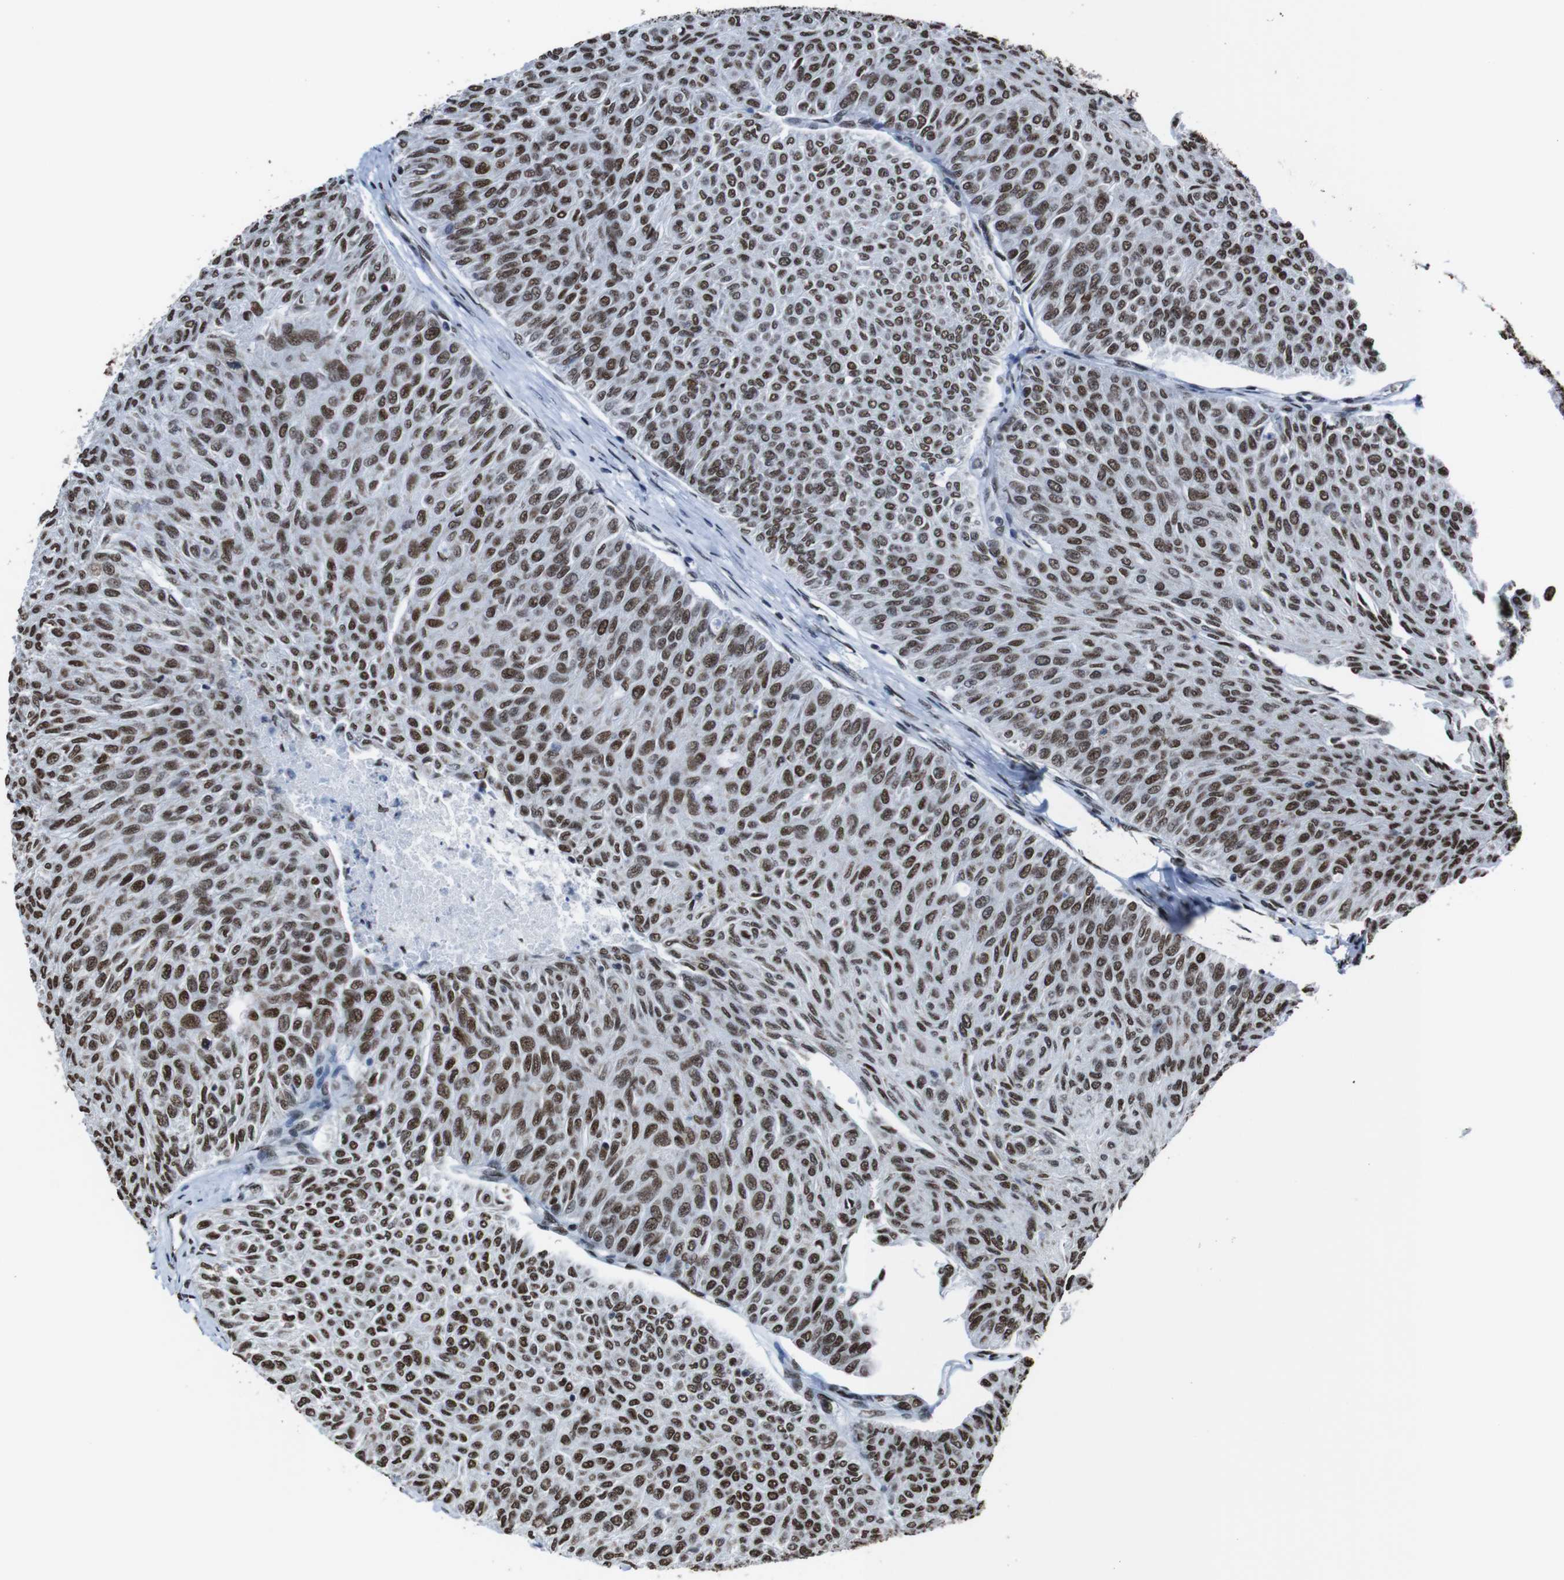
{"staining": {"intensity": "strong", "quantity": ">75%", "location": "nuclear"}, "tissue": "urothelial cancer", "cell_type": "Tumor cells", "image_type": "cancer", "snomed": [{"axis": "morphology", "description": "Urothelial carcinoma, Low grade"}, {"axis": "topography", "description": "Urinary bladder"}], "caption": "Urothelial cancer tissue exhibits strong nuclear positivity in approximately >75% of tumor cells", "gene": "ROMO1", "patient": {"sex": "male", "age": 78}}